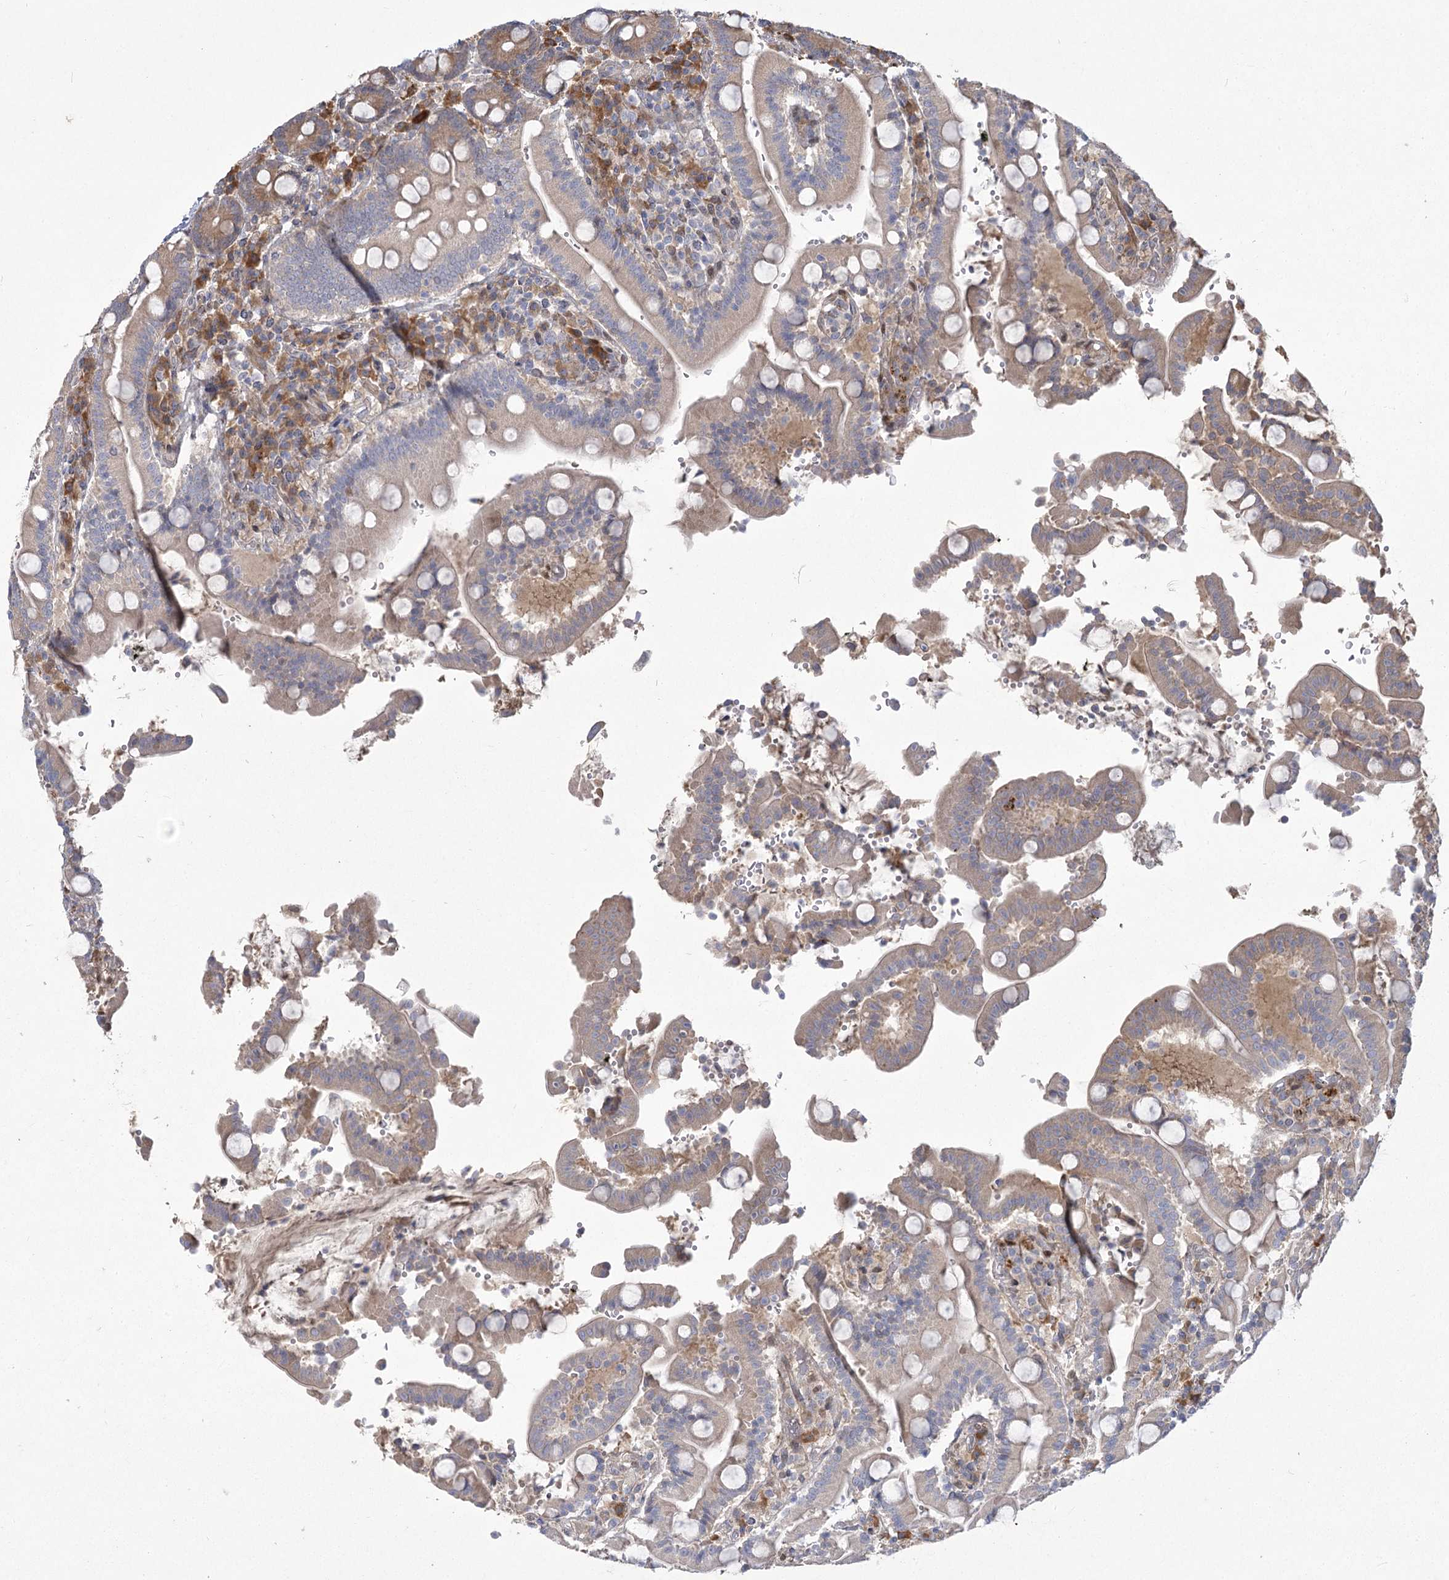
{"staining": {"intensity": "weak", "quantity": "<25%", "location": "cytoplasmic/membranous"}, "tissue": "duodenum", "cell_type": "Glandular cells", "image_type": "normal", "snomed": [{"axis": "morphology", "description": "Normal tissue, NOS"}, {"axis": "topography", "description": "Small intestine, NOS"}], "caption": "Immunohistochemical staining of benign duodenum demonstrates no significant positivity in glandular cells. (DAB (3,3'-diaminobenzidine) immunohistochemistry, high magnification).", "gene": "CAMTA1", "patient": {"sex": "female", "age": 71}}